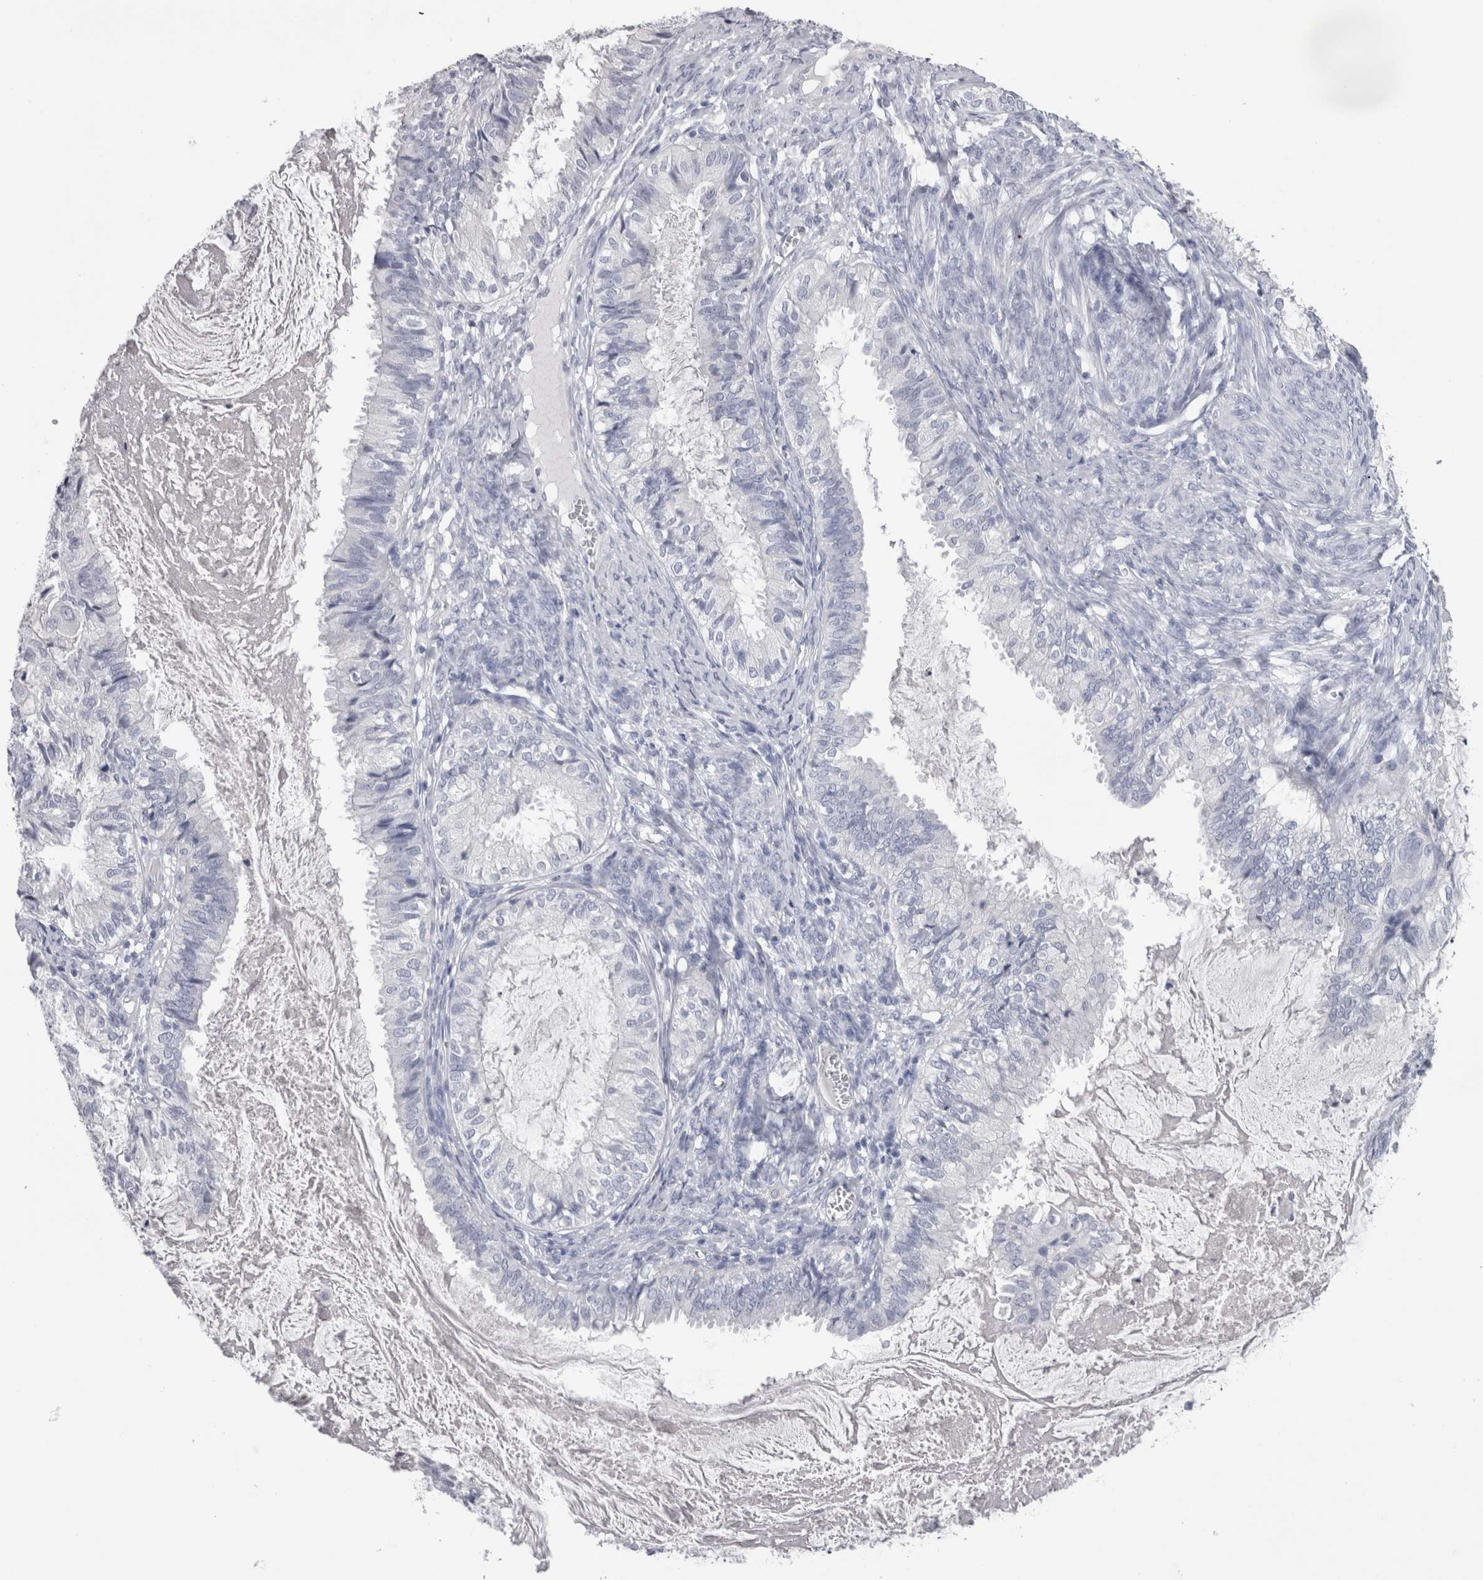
{"staining": {"intensity": "negative", "quantity": "none", "location": "none"}, "tissue": "cervical cancer", "cell_type": "Tumor cells", "image_type": "cancer", "snomed": [{"axis": "morphology", "description": "Normal tissue, NOS"}, {"axis": "morphology", "description": "Adenocarcinoma, NOS"}, {"axis": "topography", "description": "Cervix"}, {"axis": "topography", "description": "Endometrium"}], "caption": "IHC of human adenocarcinoma (cervical) reveals no expression in tumor cells. The staining was performed using DAB (3,3'-diaminobenzidine) to visualize the protein expression in brown, while the nuclei were stained in blue with hematoxylin (Magnification: 20x).", "gene": "PTH", "patient": {"sex": "female", "age": 86}}